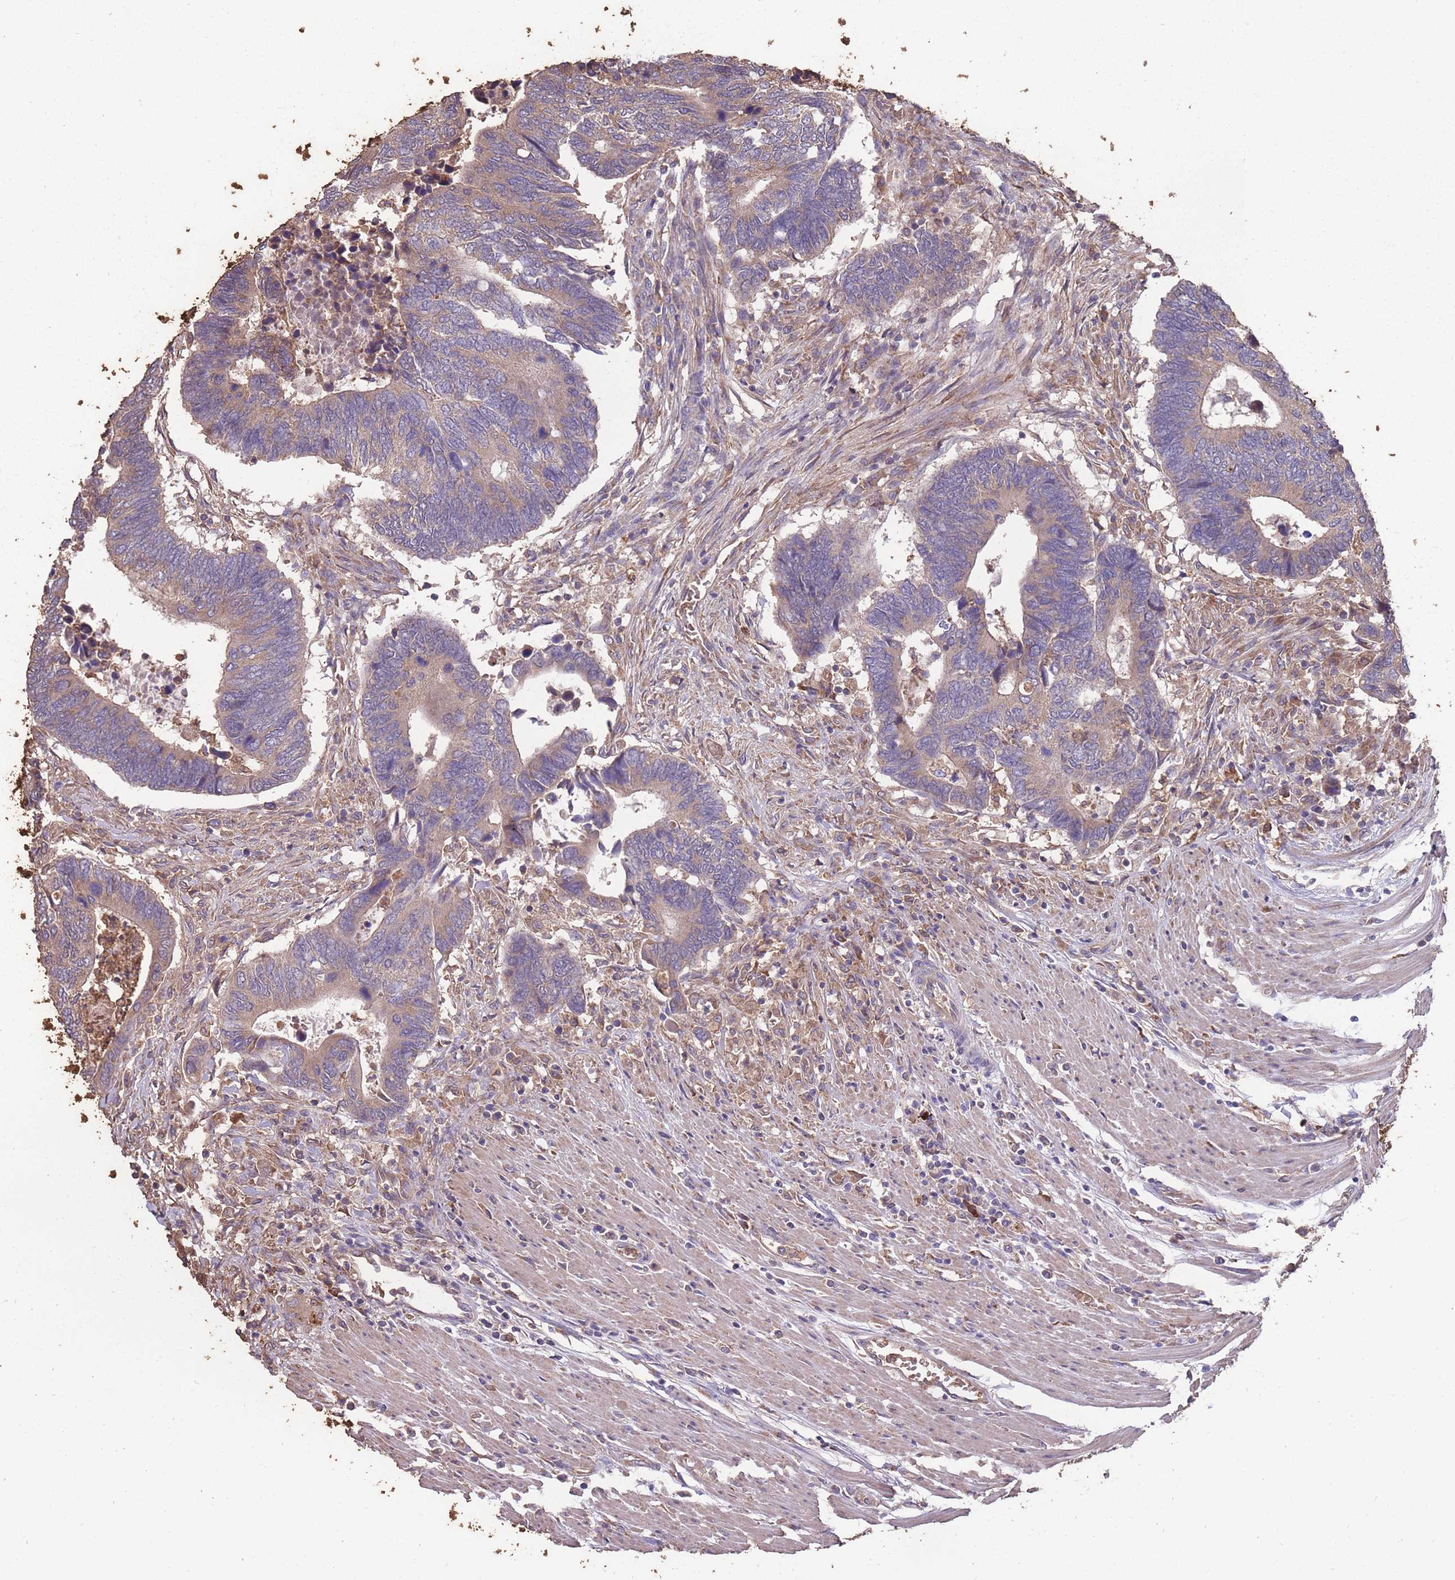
{"staining": {"intensity": "weak", "quantity": ">75%", "location": "cytoplasmic/membranous"}, "tissue": "colorectal cancer", "cell_type": "Tumor cells", "image_type": "cancer", "snomed": [{"axis": "morphology", "description": "Adenocarcinoma, NOS"}, {"axis": "topography", "description": "Colon"}], "caption": "This photomicrograph exhibits IHC staining of colorectal cancer (adenocarcinoma), with low weak cytoplasmic/membranous staining in about >75% of tumor cells.", "gene": "STIM2", "patient": {"sex": "male", "age": 87}}